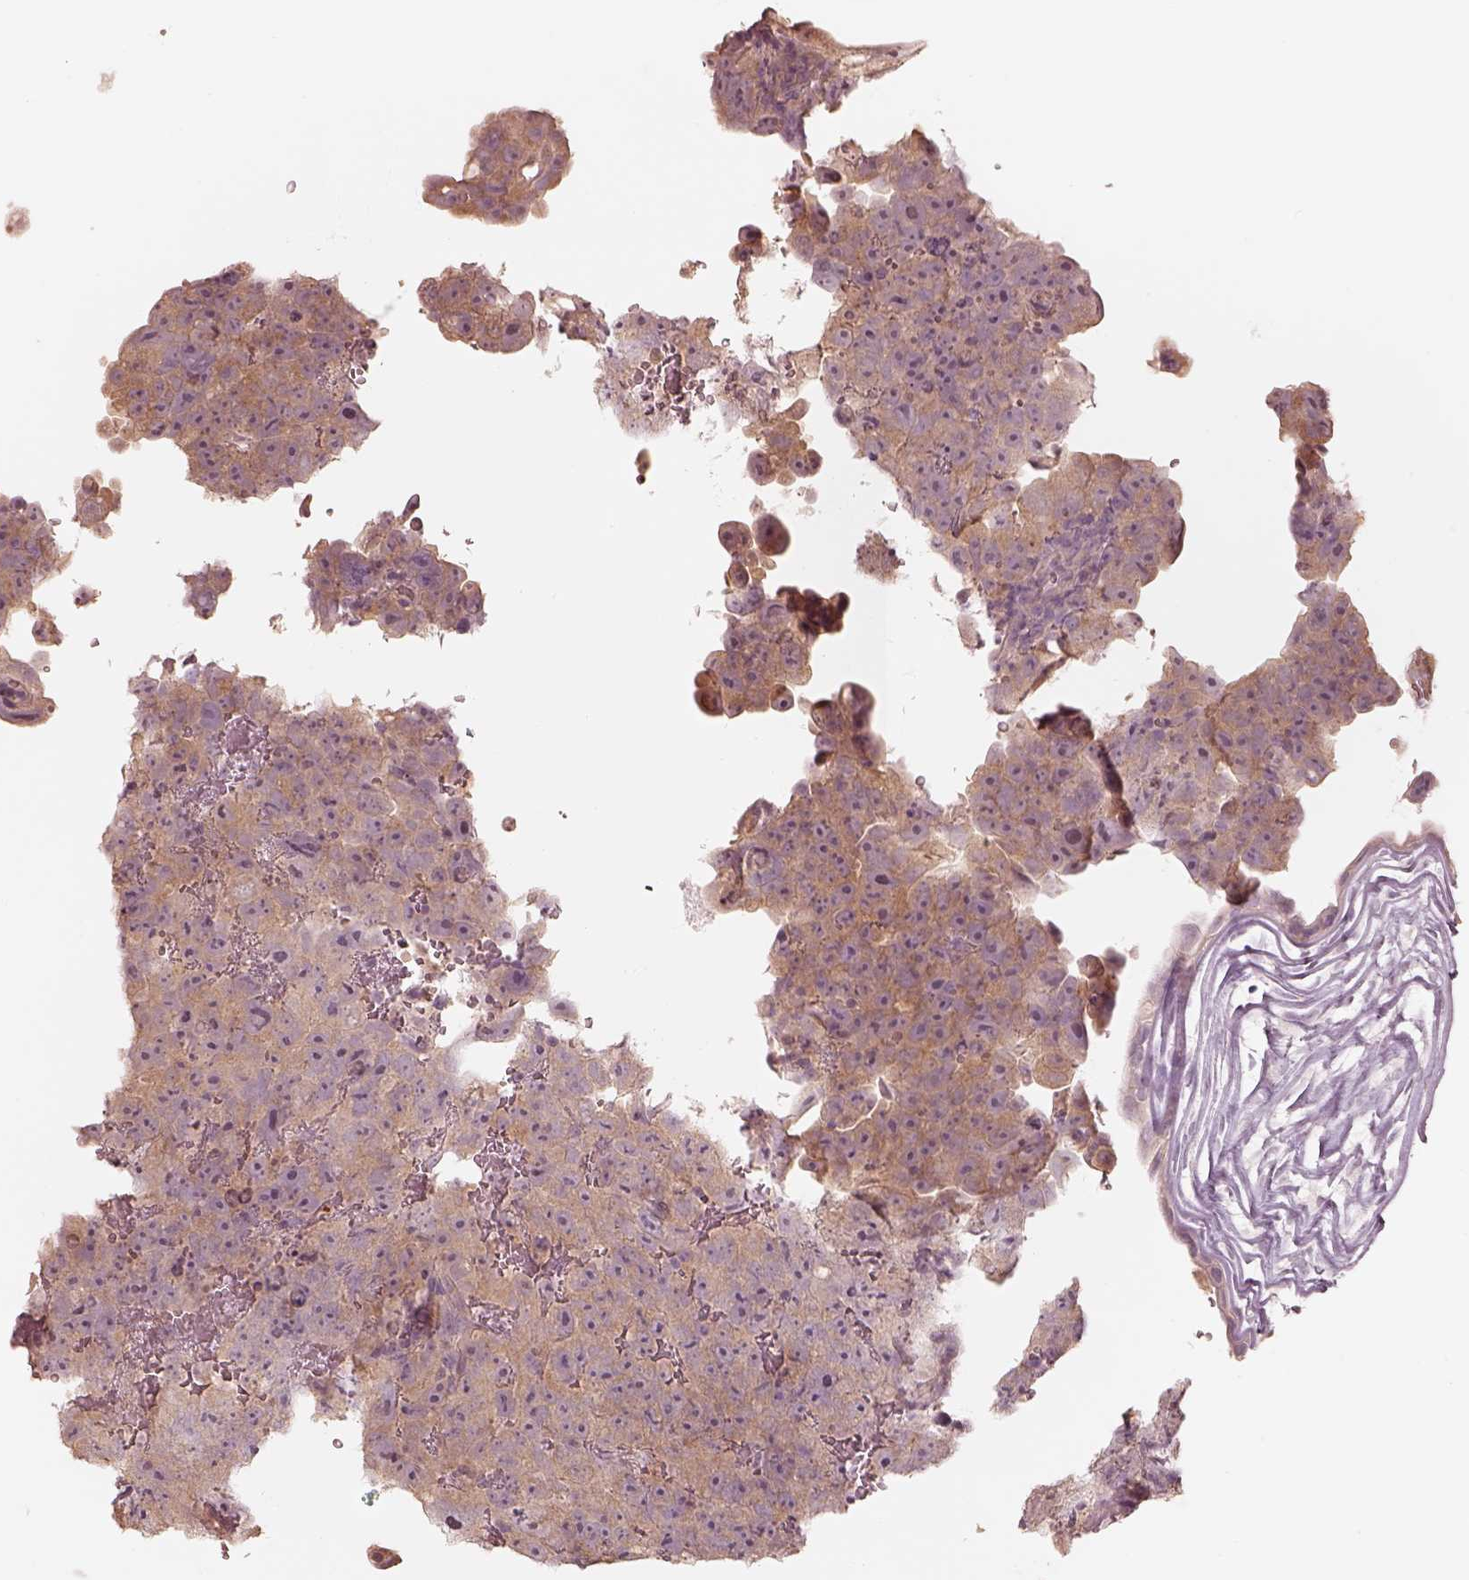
{"staining": {"intensity": "weak", "quantity": "<25%", "location": "cytoplasmic/membranous"}, "tissue": "testis cancer", "cell_type": "Tumor cells", "image_type": "cancer", "snomed": [{"axis": "morphology", "description": "Normal tissue, NOS"}, {"axis": "morphology", "description": "Carcinoma, Embryonal, NOS"}, {"axis": "topography", "description": "Testis"}, {"axis": "topography", "description": "Epididymis"}], "caption": "Photomicrograph shows no protein expression in tumor cells of testis cancer (embryonal carcinoma) tissue.", "gene": "KIF5C", "patient": {"sex": "male", "age": 24}}